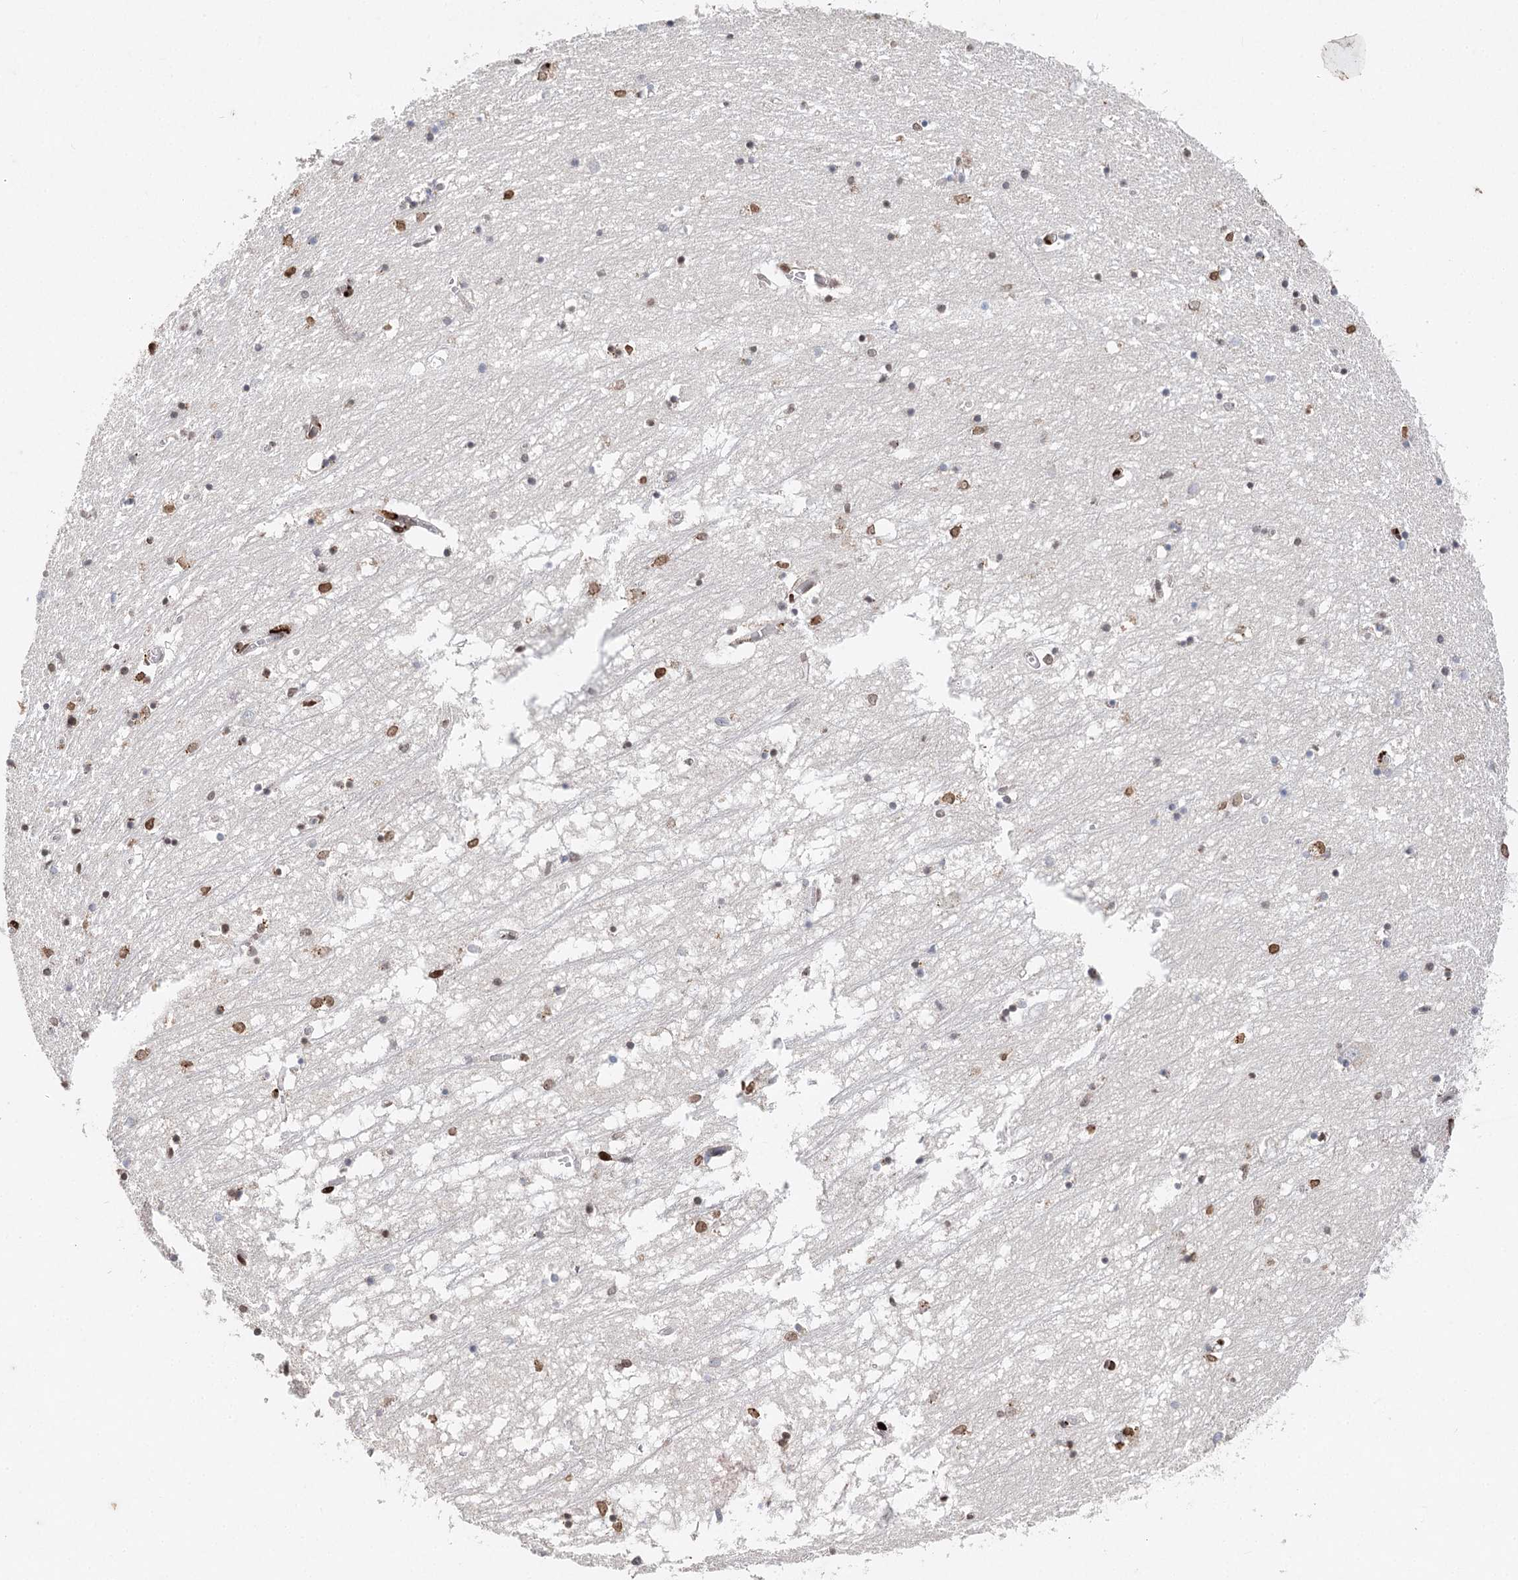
{"staining": {"intensity": "strong", "quantity": "25%-75%", "location": "nuclear"}, "tissue": "hippocampus", "cell_type": "Glial cells", "image_type": "normal", "snomed": [{"axis": "morphology", "description": "Normal tissue, NOS"}, {"axis": "topography", "description": "Hippocampus"}], "caption": "A high amount of strong nuclear staining is appreciated in approximately 25%-75% of glial cells in normal hippocampus.", "gene": "FRMD4A", "patient": {"sex": "male", "age": 70}}